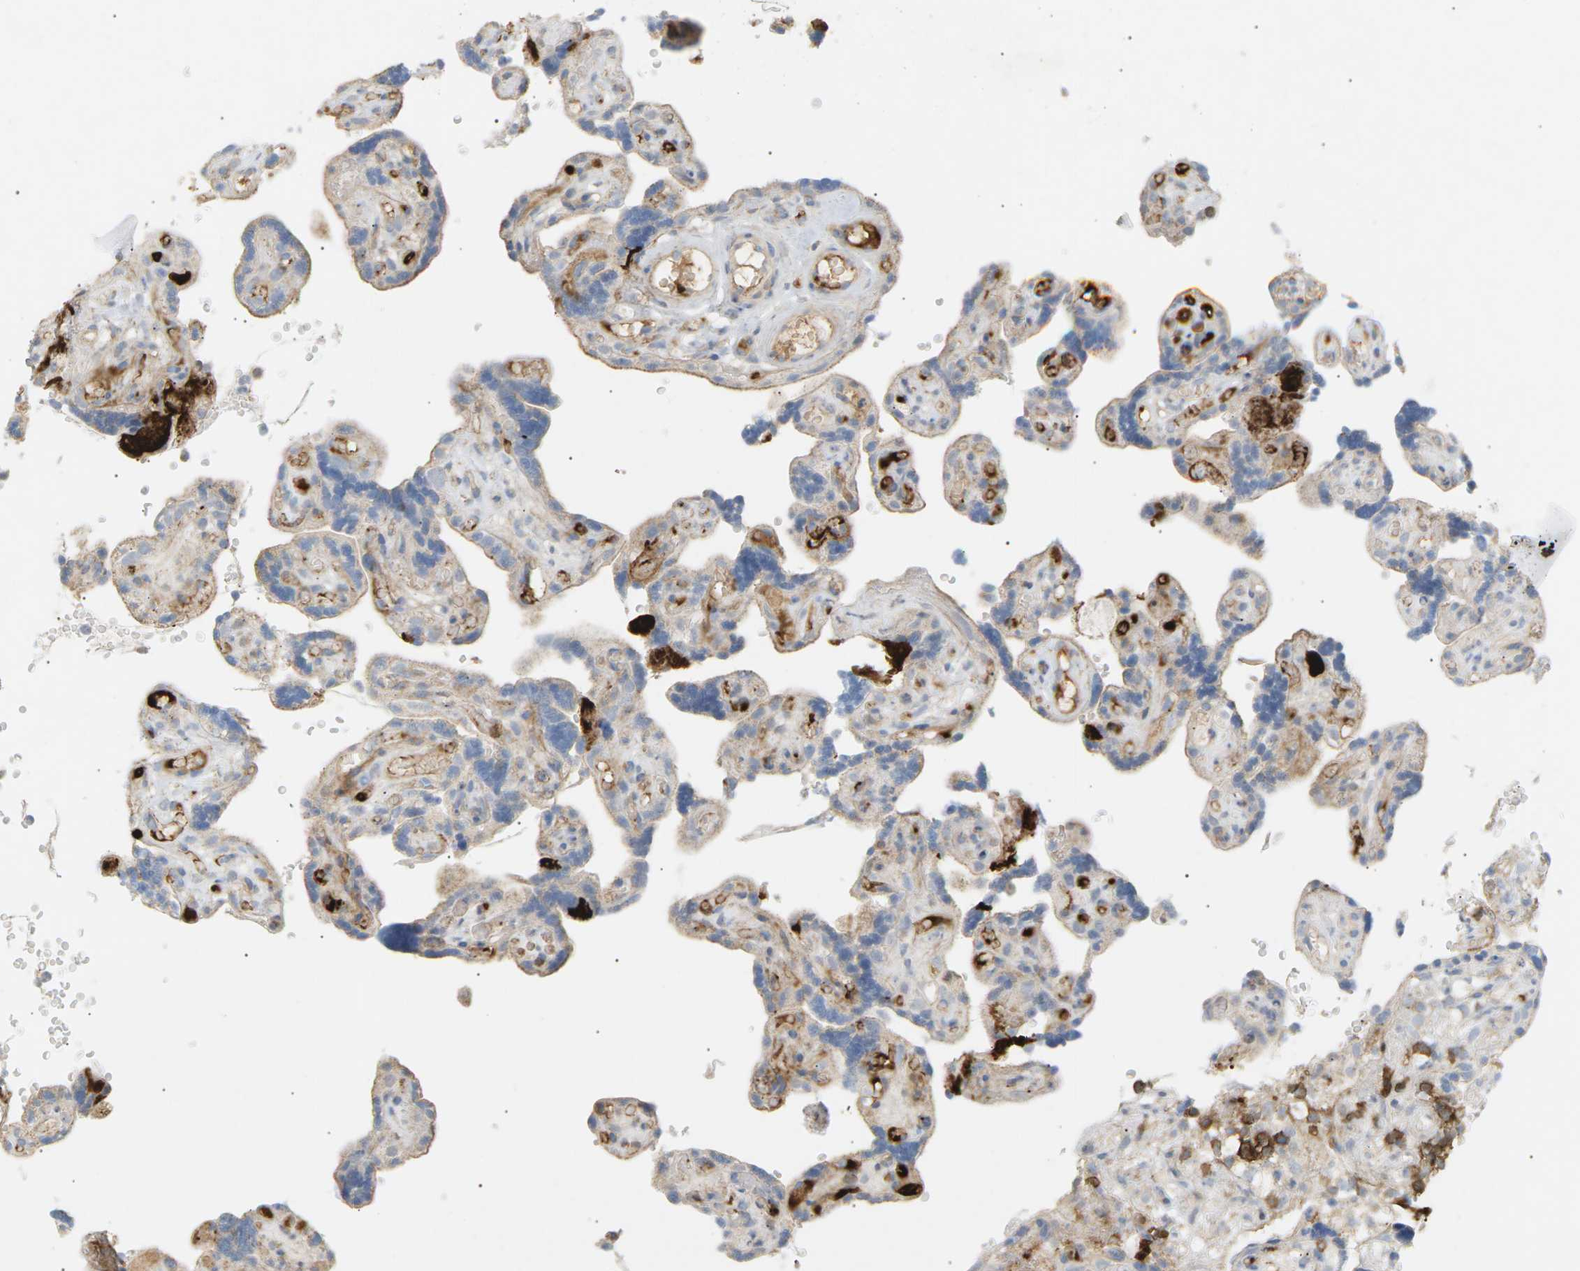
{"staining": {"intensity": "weak", "quantity": "<25%", "location": "cytoplasmic/membranous"}, "tissue": "placenta", "cell_type": "Decidual cells", "image_type": "normal", "snomed": [{"axis": "morphology", "description": "Normal tissue, NOS"}, {"axis": "topography", "description": "Placenta"}], "caption": "This is an immunohistochemistry histopathology image of unremarkable placenta. There is no positivity in decidual cells.", "gene": "LIME1", "patient": {"sex": "female", "age": 30}}